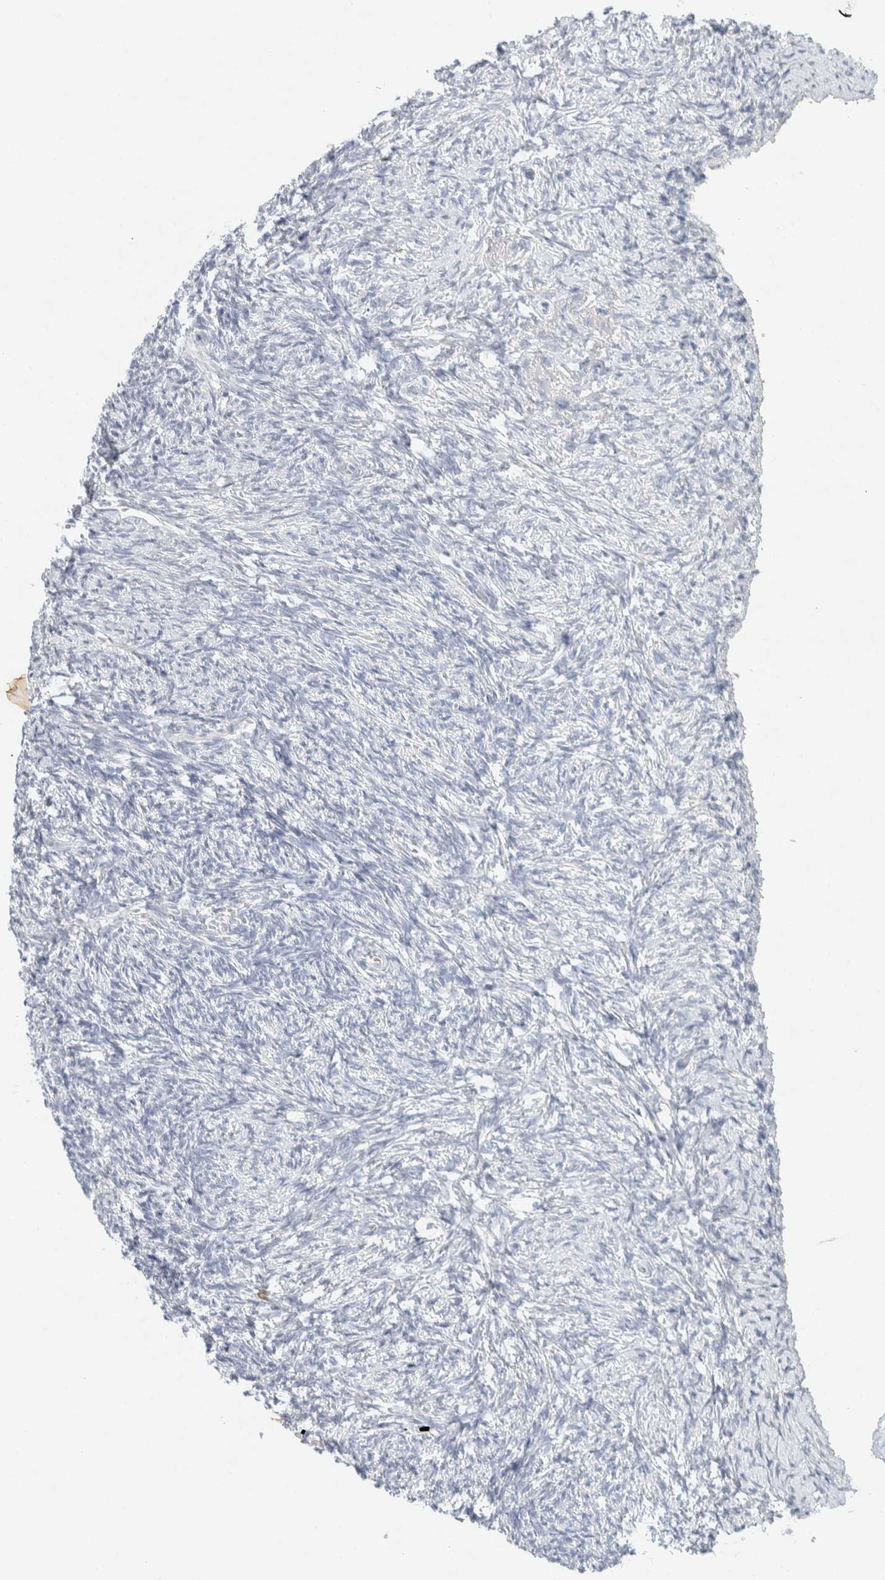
{"staining": {"intensity": "negative", "quantity": "none", "location": "none"}, "tissue": "ovary", "cell_type": "Follicle cells", "image_type": "normal", "snomed": [{"axis": "morphology", "description": "Normal tissue, NOS"}, {"axis": "topography", "description": "Ovary"}], "caption": "Unremarkable ovary was stained to show a protein in brown. There is no significant positivity in follicle cells. (DAB (3,3'-diaminobenzidine) immunohistochemistry visualized using brightfield microscopy, high magnification).", "gene": "ALOX12B", "patient": {"sex": "female", "age": 41}}